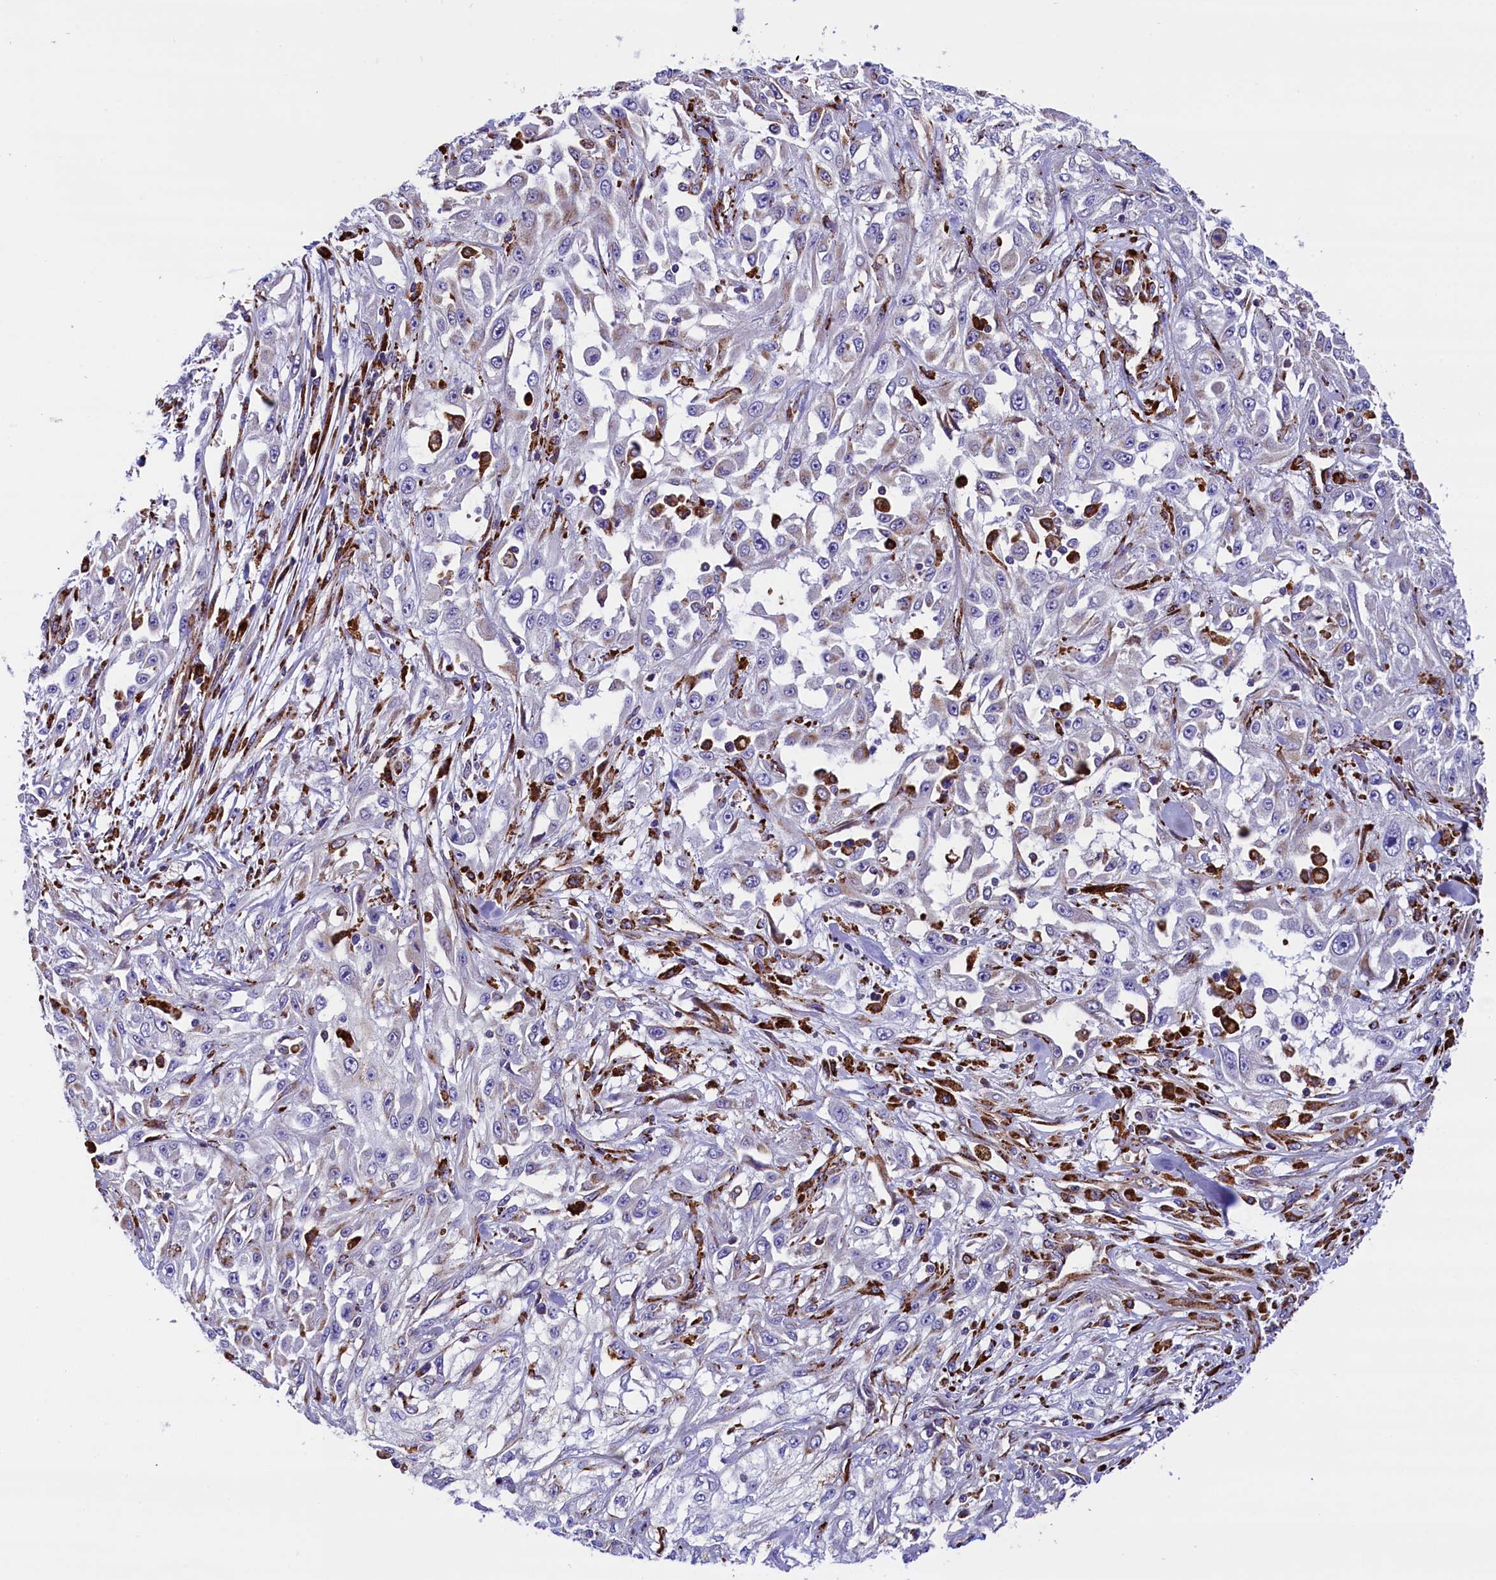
{"staining": {"intensity": "negative", "quantity": "none", "location": "none"}, "tissue": "skin cancer", "cell_type": "Tumor cells", "image_type": "cancer", "snomed": [{"axis": "morphology", "description": "Squamous cell carcinoma, NOS"}, {"axis": "morphology", "description": "Squamous cell carcinoma, metastatic, NOS"}, {"axis": "topography", "description": "Skin"}, {"axis": "topography", "description": "Lymph node"}], "caption": "High power microscopy image of an immunohistochemistry (IHC) histopathology image of squamous cell carcinoma (skin), revealing no significant staining in tumor cells.", "gene": "CMTR2", "patient": {"sex": "male", "age": 75}}